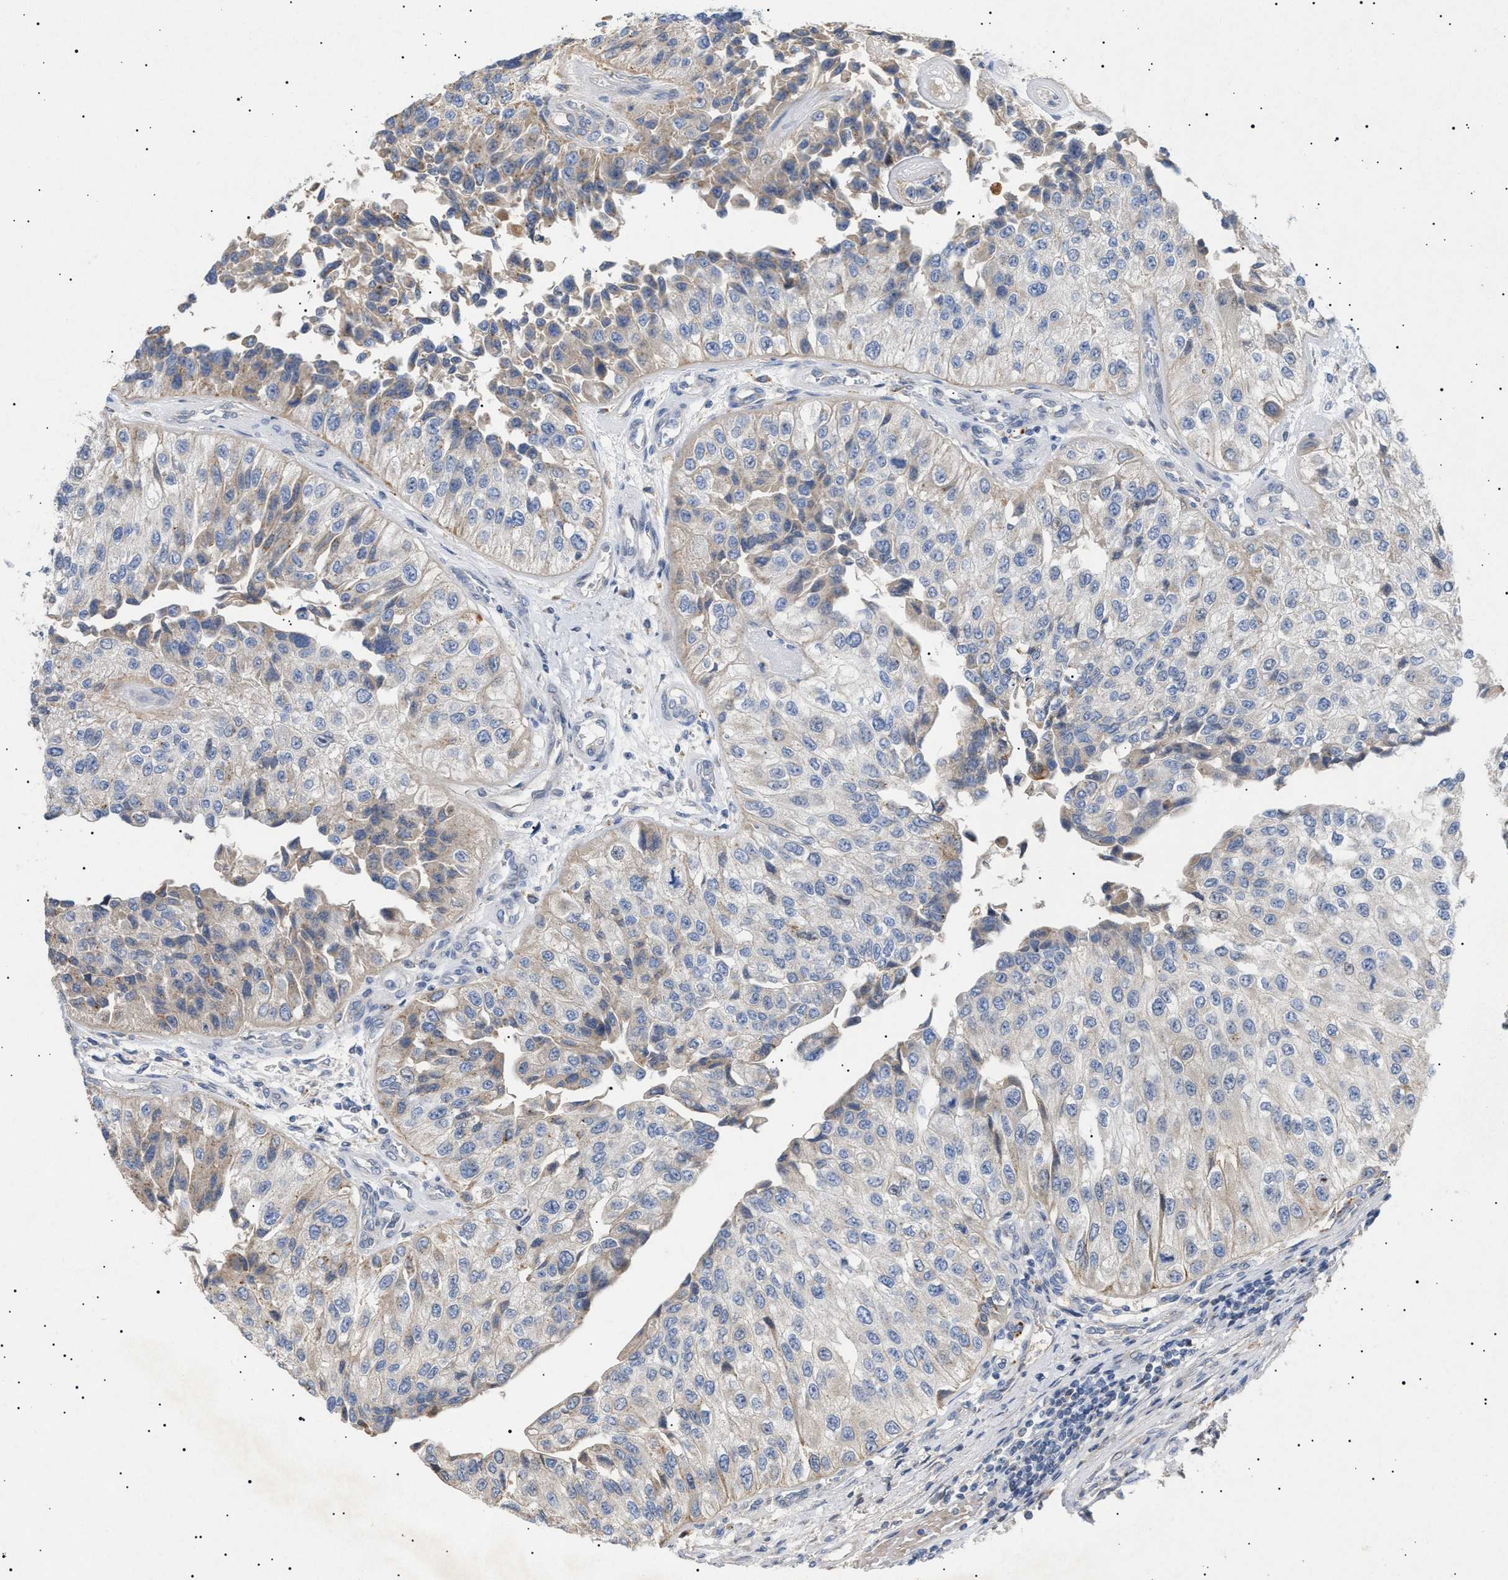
{"staining": {"intensity": "weak", "quantity": "25%-75%", "location": "cytoplasmic/membranous"}, "tissue": "urothelial cancer", "cell_type": "Tumor cells", "image_type": "cancer", "snomed": [{"axis": "morphology", "description": "Urothelial carcinoma, High grade"}, {"axis": "topography", "description": "Kidney"}, {"axis": "topography", "description": "Urinary bladder"}], "caption": "DAB immunohistochemical staining of human urothelial carcinoma (high-grade) displays weak cytoplasmic/membranous protein staining in about 25%-75% of tumor cells.", "gene": "SIRT5", "patient": {"sex": "male", "age": 77}}